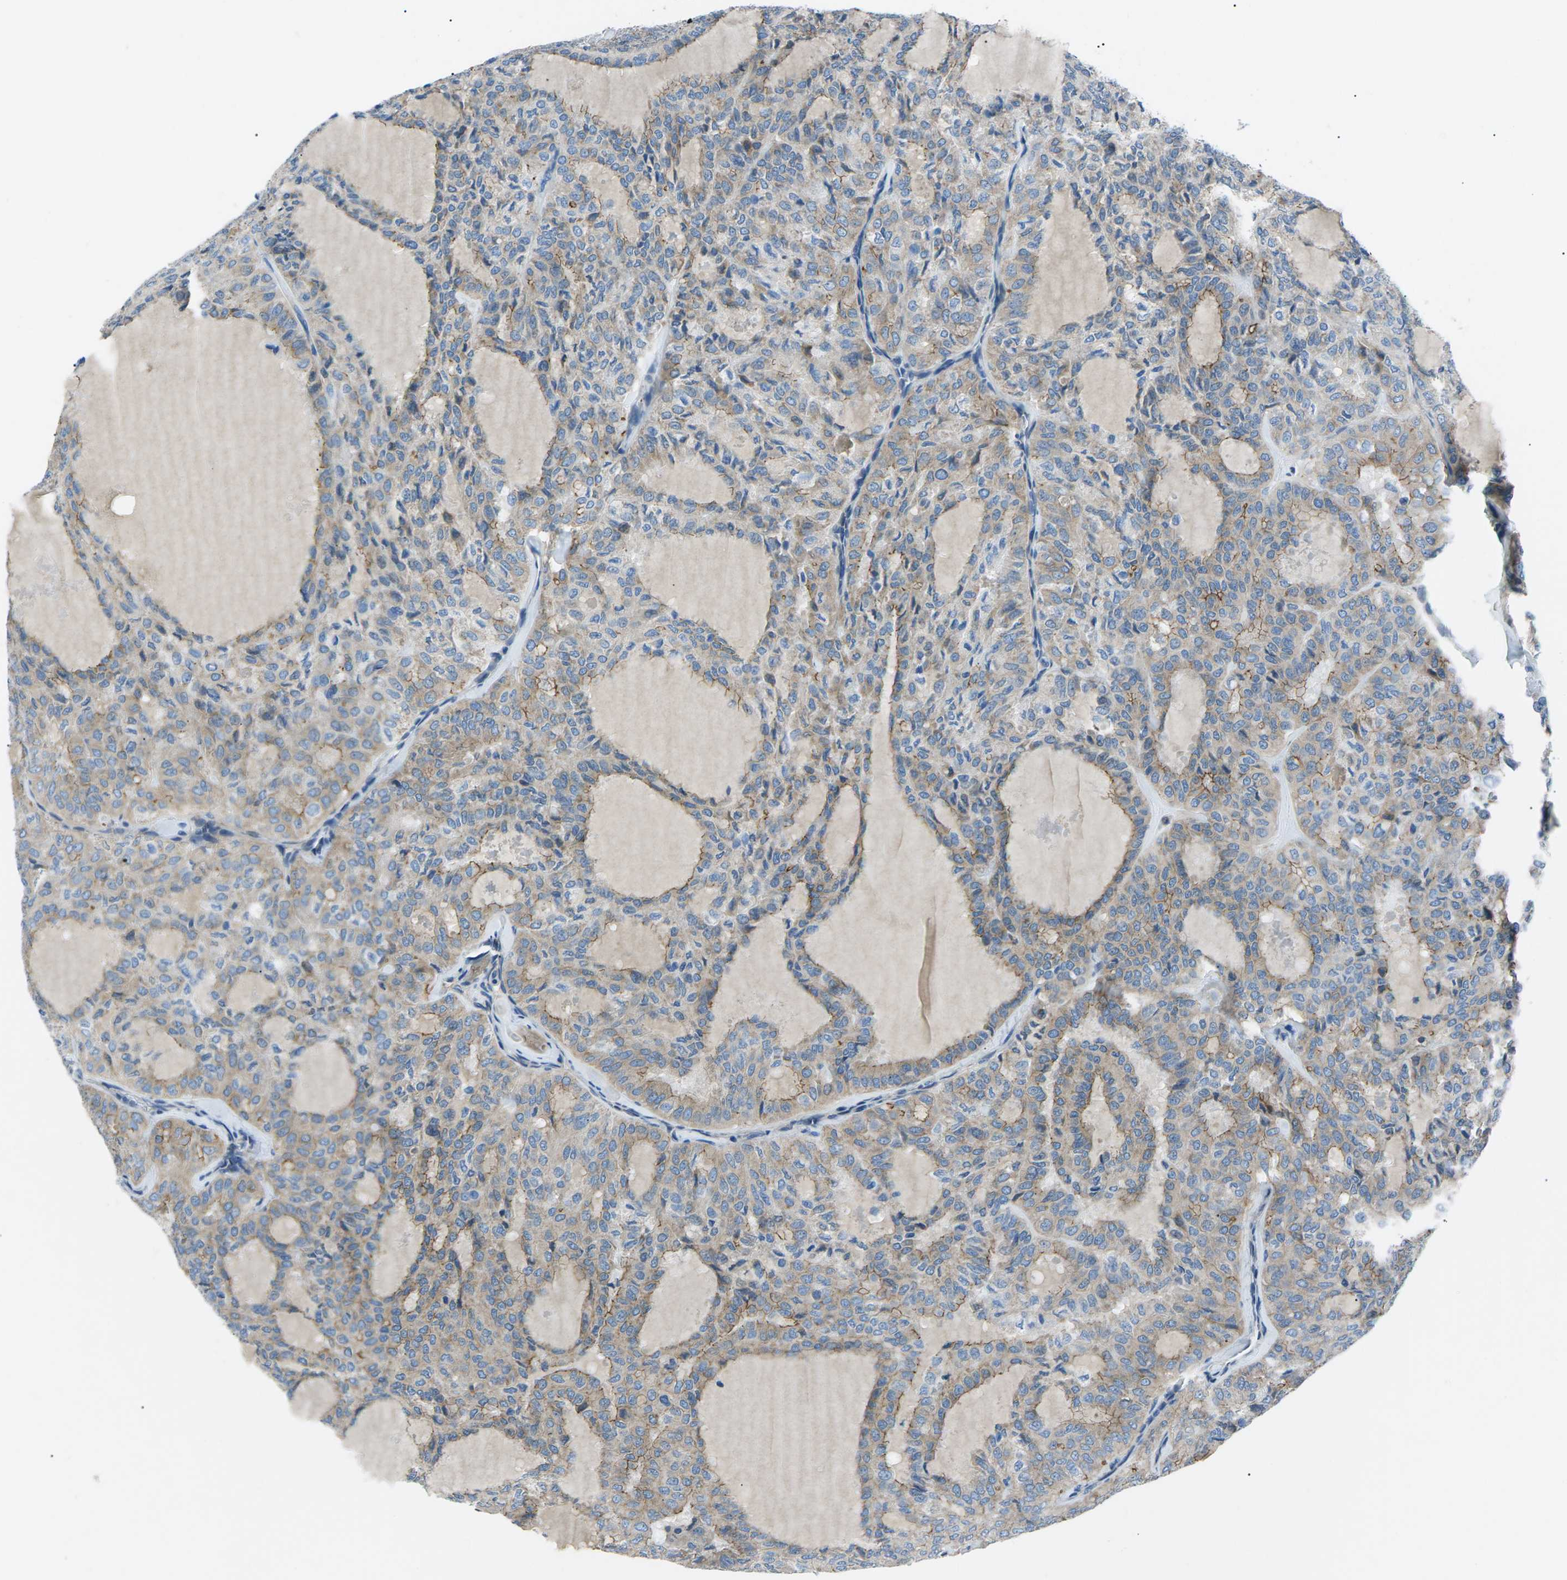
{"staining": {"intensity": "weak", "quantity": ">75%", "location": "cytoplasmic/membranous"}, "tissue": "thyroid cancer", "cell_type": "Tumor cells", "image_type": "cancer", "snomed": [{"axis": "morphology", "description": "Follicular adenoma carcinoma, NOS"}, {"axis": "topography", "description": "Thyroid gland"}], "caption": "There is low levels of weak cytoplasmic/membranous staining in tumor cells of thyroid follicular adenoma carcinoma, as demonstrated by immunohistochemical staining (brown color).", "gene": "ZDHHC24", "patient": {"sex": "male", "age": 75}}